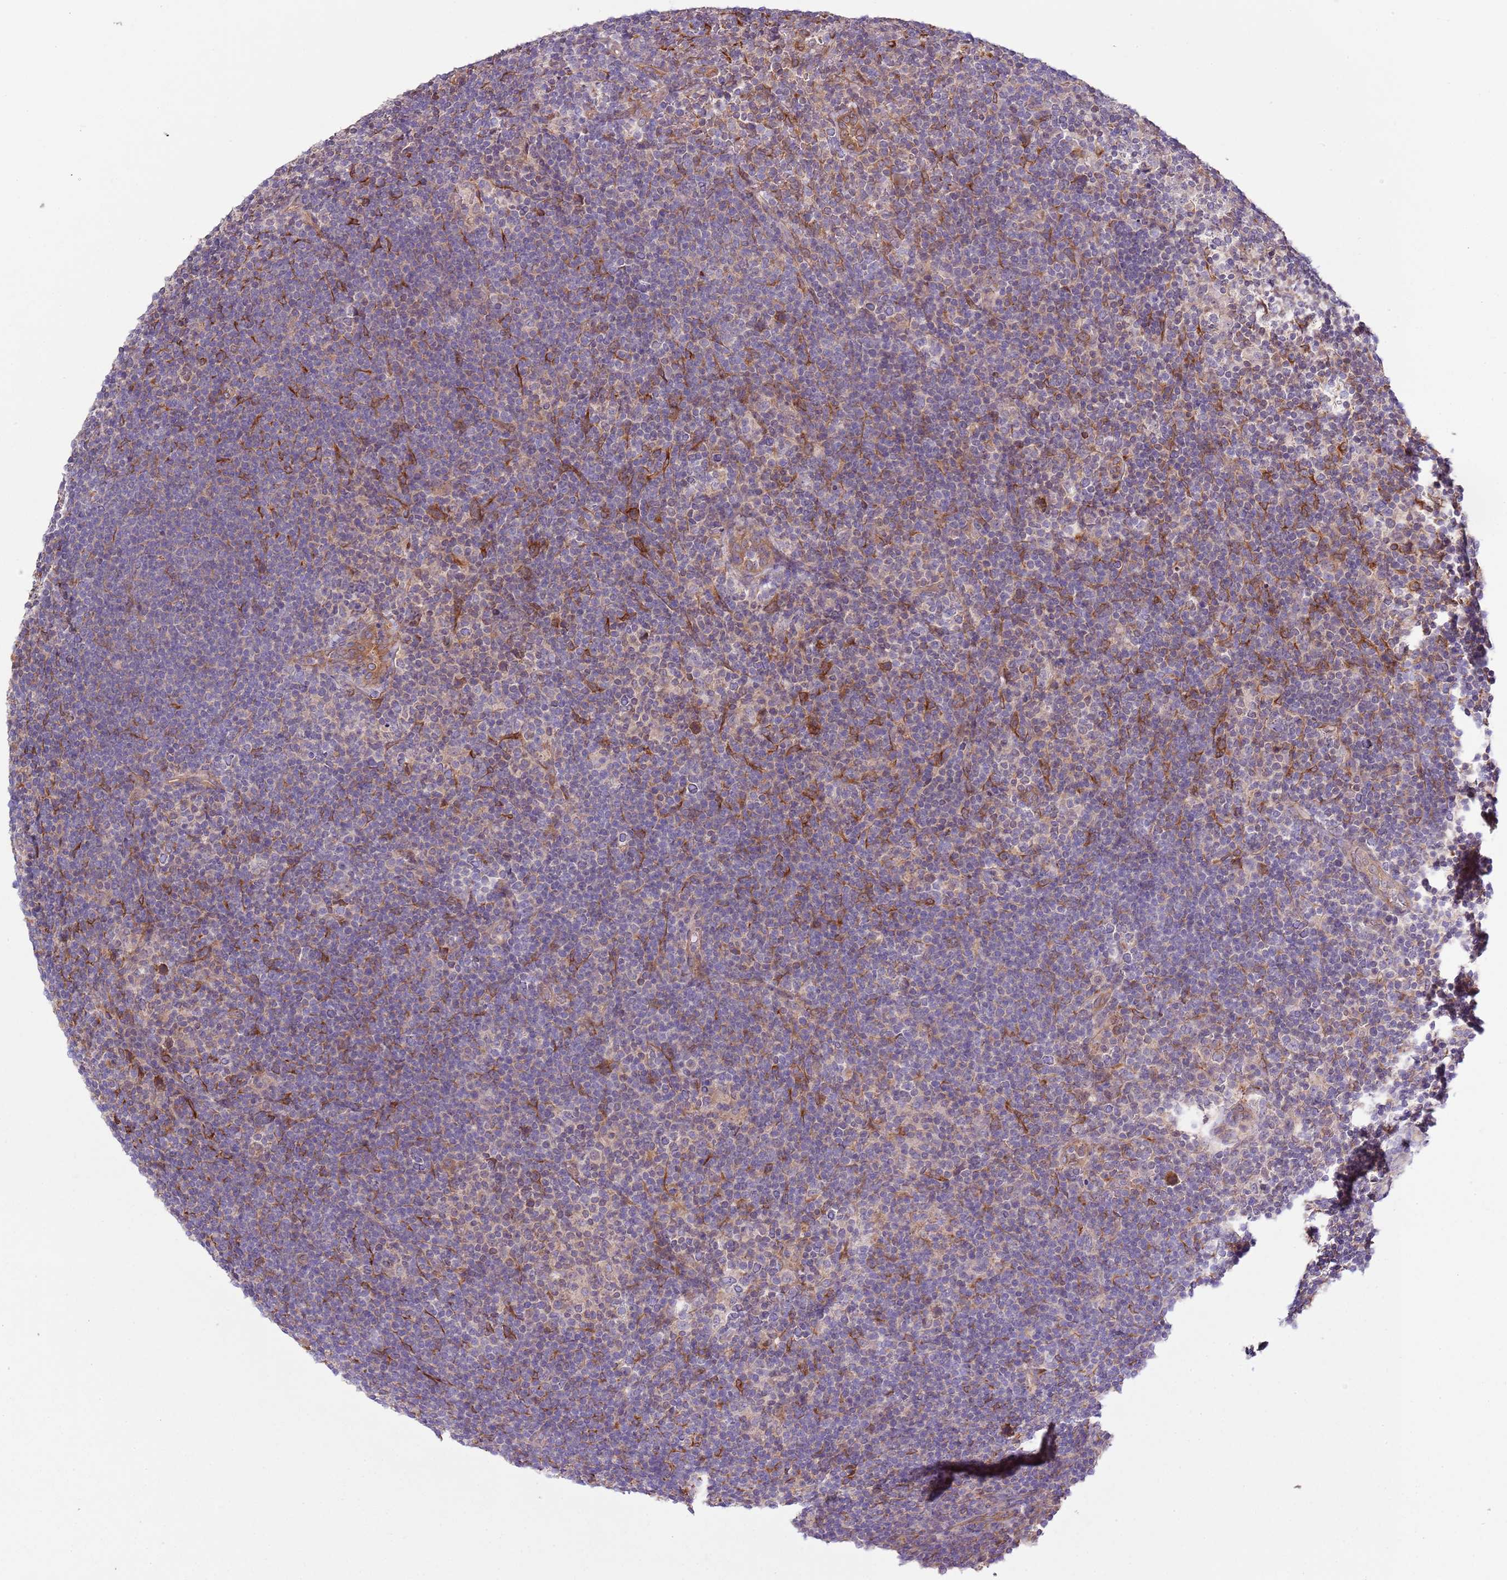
{"staining": {"intensity": "weak", "quantity": "25%-75%", "location": "cytoplasmic/membranous"}, "tissue": "lymphoma", "cell_type": "Tumor cells", "image_type": "cancer", "snomed": [{"axis": "morphology", "description": "Hodgkin's disease, NOS"}, {"axis": "topography", "description": "Lymph node"}], "caption": "Lymphoma stained with immunohistochemistry displays weak cytoplasmic/membranous expression in approximately 25%-75% of tumor cells. The staining was performed using DAB (3,3'-diaminobenzidine), with brown indicating positive protein expression. Nuclei are stained blue with hematoxylin.", "gene": "LPIN2", "patient": {"sex": "female", "age": 57}}